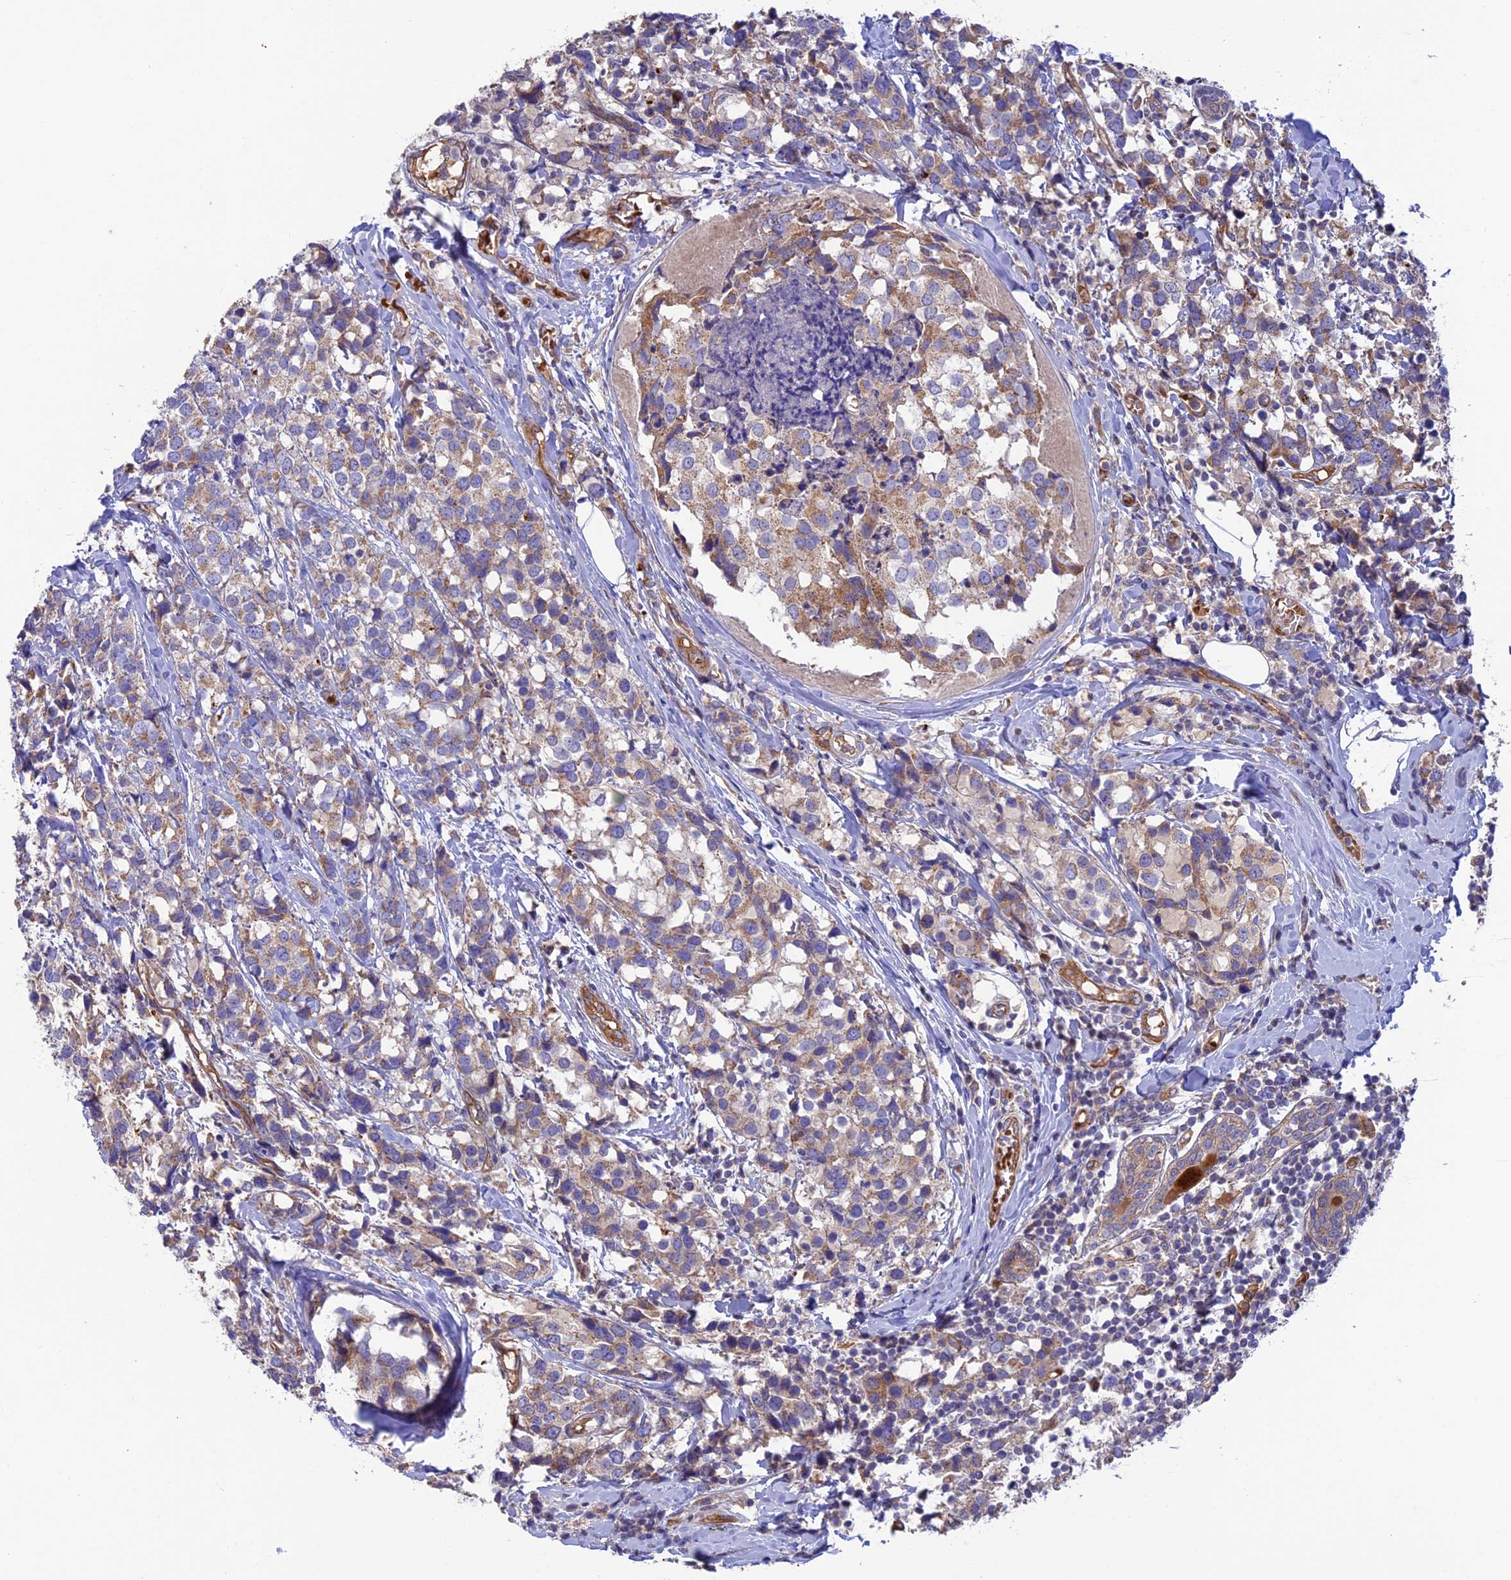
{"staining": {"intensity": "moderate", "quantity": ">75%", "location": "cytoplasmic/membranous"}, "tissue": "breast cancer", "cell_type": "Tumor cells", "image_type": "cancer", "snomed": [{"axis": "morphology", "description": "Lobular carcinoma"}, {"axis": "topography", "description": "Breast"}], "caption": "High-magnification brightfield microscopy of breast cancer stained with DAB (brown) and counterstained with hematoxylin (blue). tumor cells exhibit moderate cytoplasmic/membranous expression is appreciated in about>75% of cells.", "gene": "DUS3L", "patient": {"sex": "female", "age": 59}}